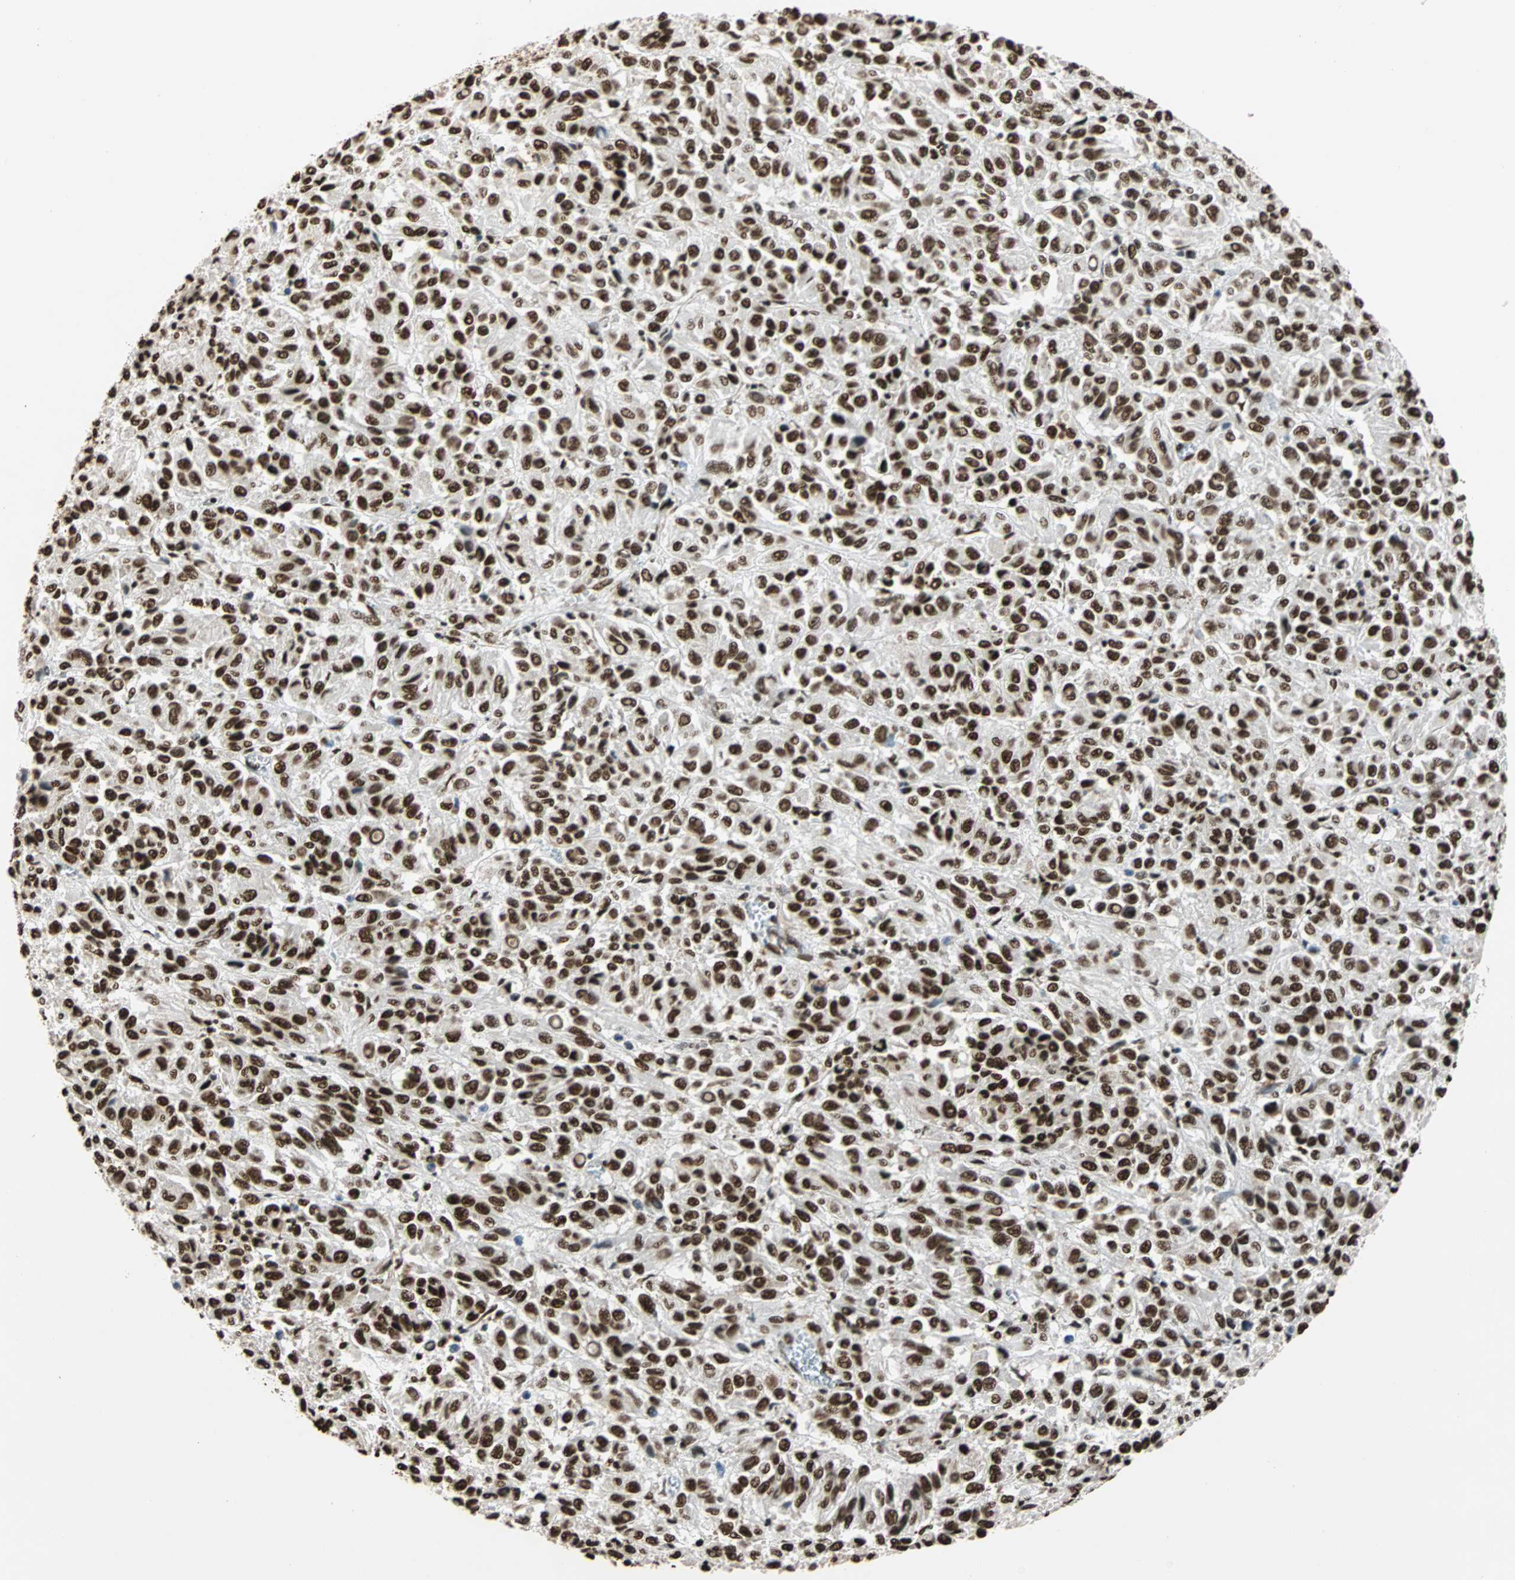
{"staining": {"intensity": "strong", "quantity": ">75%", "location": "nuclear"}, "tissue": "melanoma", "cell_type": "Tumor cells", "image_type": "cancer", "snomed": [{"axis": "morphology", "description": "Malignant melanoma, Metastatic site"}, {"axis": "topography", "description": "Lung"}], "caption": "A photomicrograph of human melanoma stained for a protein shows strong nuclear brown staining in tumor cells.", "gene": "ILF2", "patient": {"sex": "male", "age": 64}}